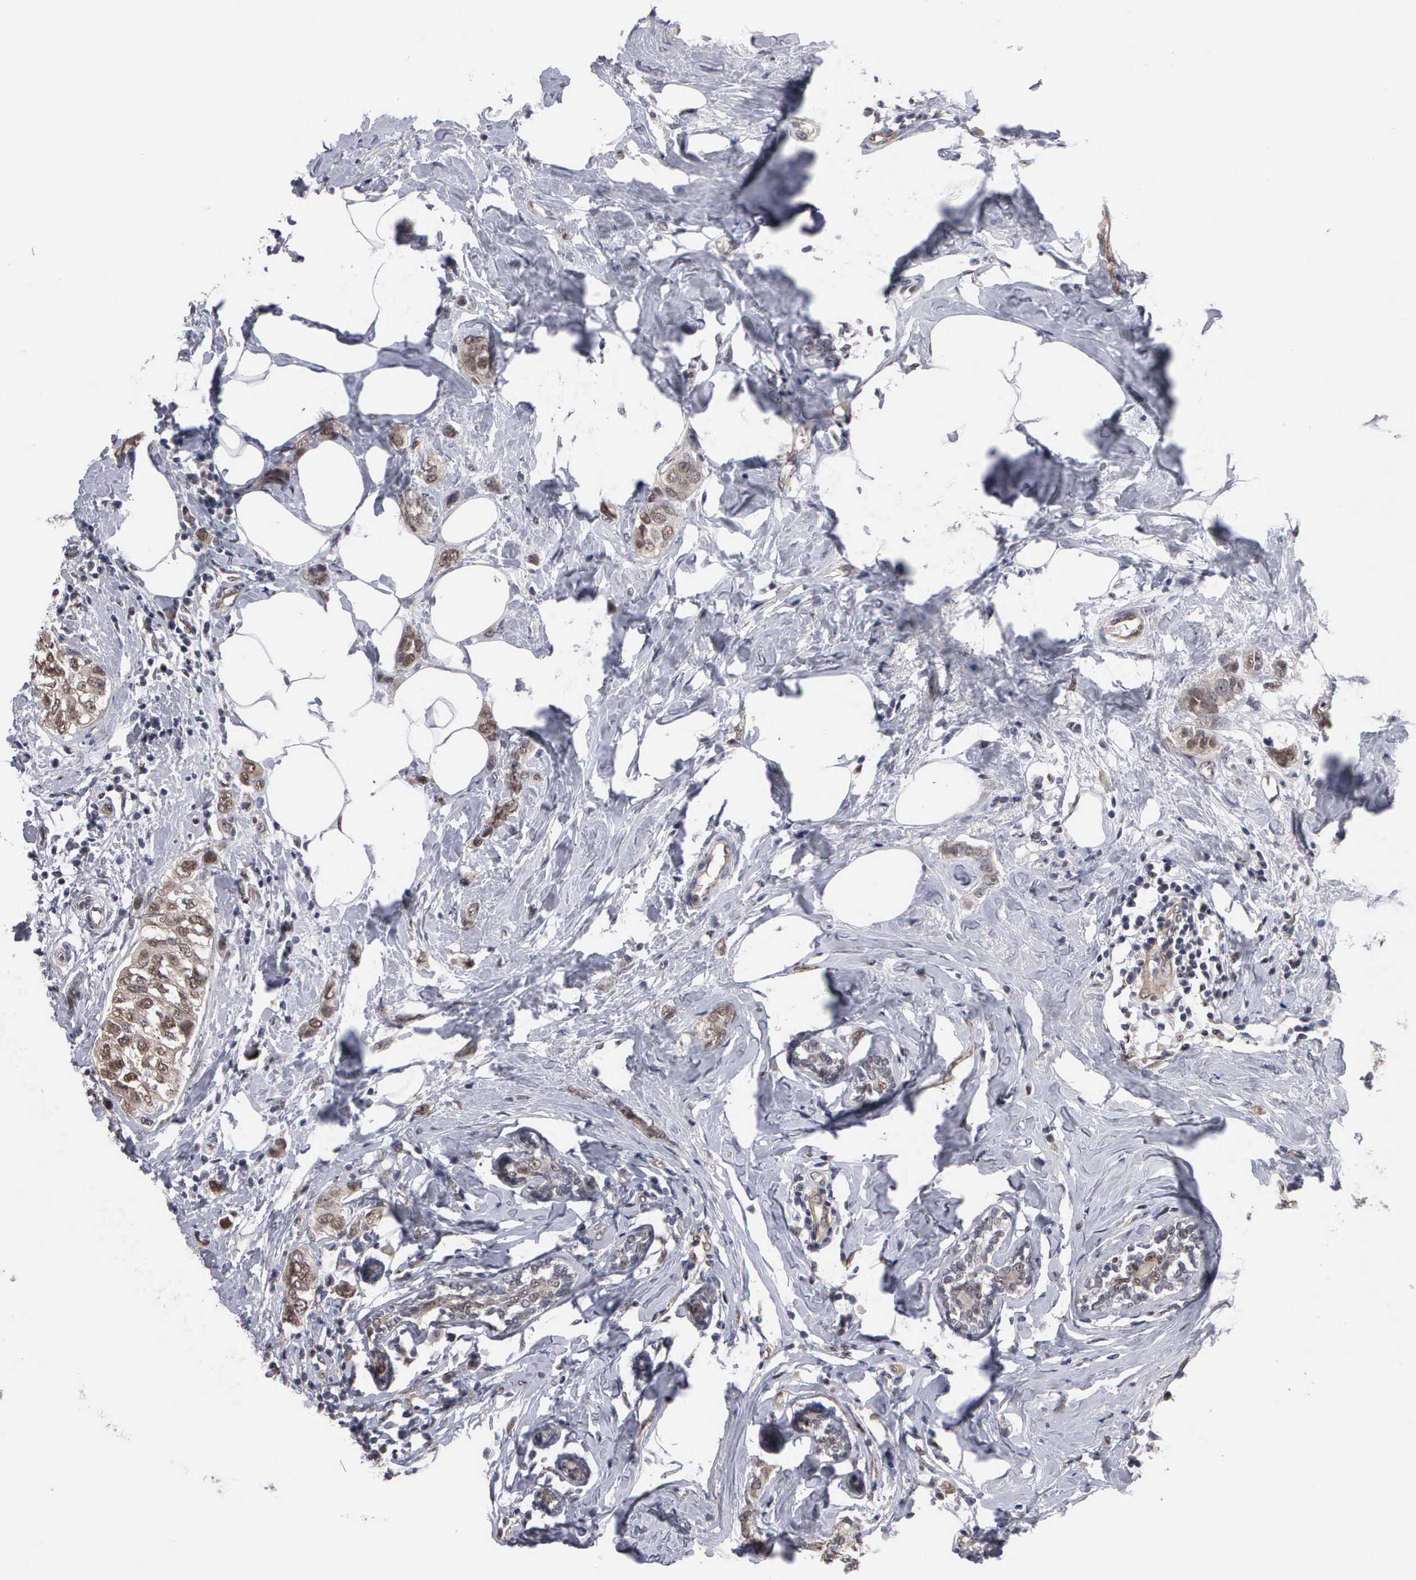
{"staining": {"intensity": "moderate", "quantity": "25%-75%", "location": "cytoplasmic/membranous,nuclear"}, "tissue": "breast cancer", "cell_type": "Tumor cells", "image_type": "cancer", "snomed": [{"axis": "morphology", "description": "Normal tissue, NOS"}, {"axis": "morphology", "description": "Duct carcinoma"}, {"axis": "topography", "description": "Breast"}], "caption": "Immunohistochemistry photomicrograph of human invasive ductal carcinoma (breast) stained for a protein (brown), which demonstrates medium levels of moderate cytoplasmic/membranous and nuclear expression in about 25%-75% of tumor cells.", "gene": "ZBTB33", "patient": {"sex": "female", "age": 50}}